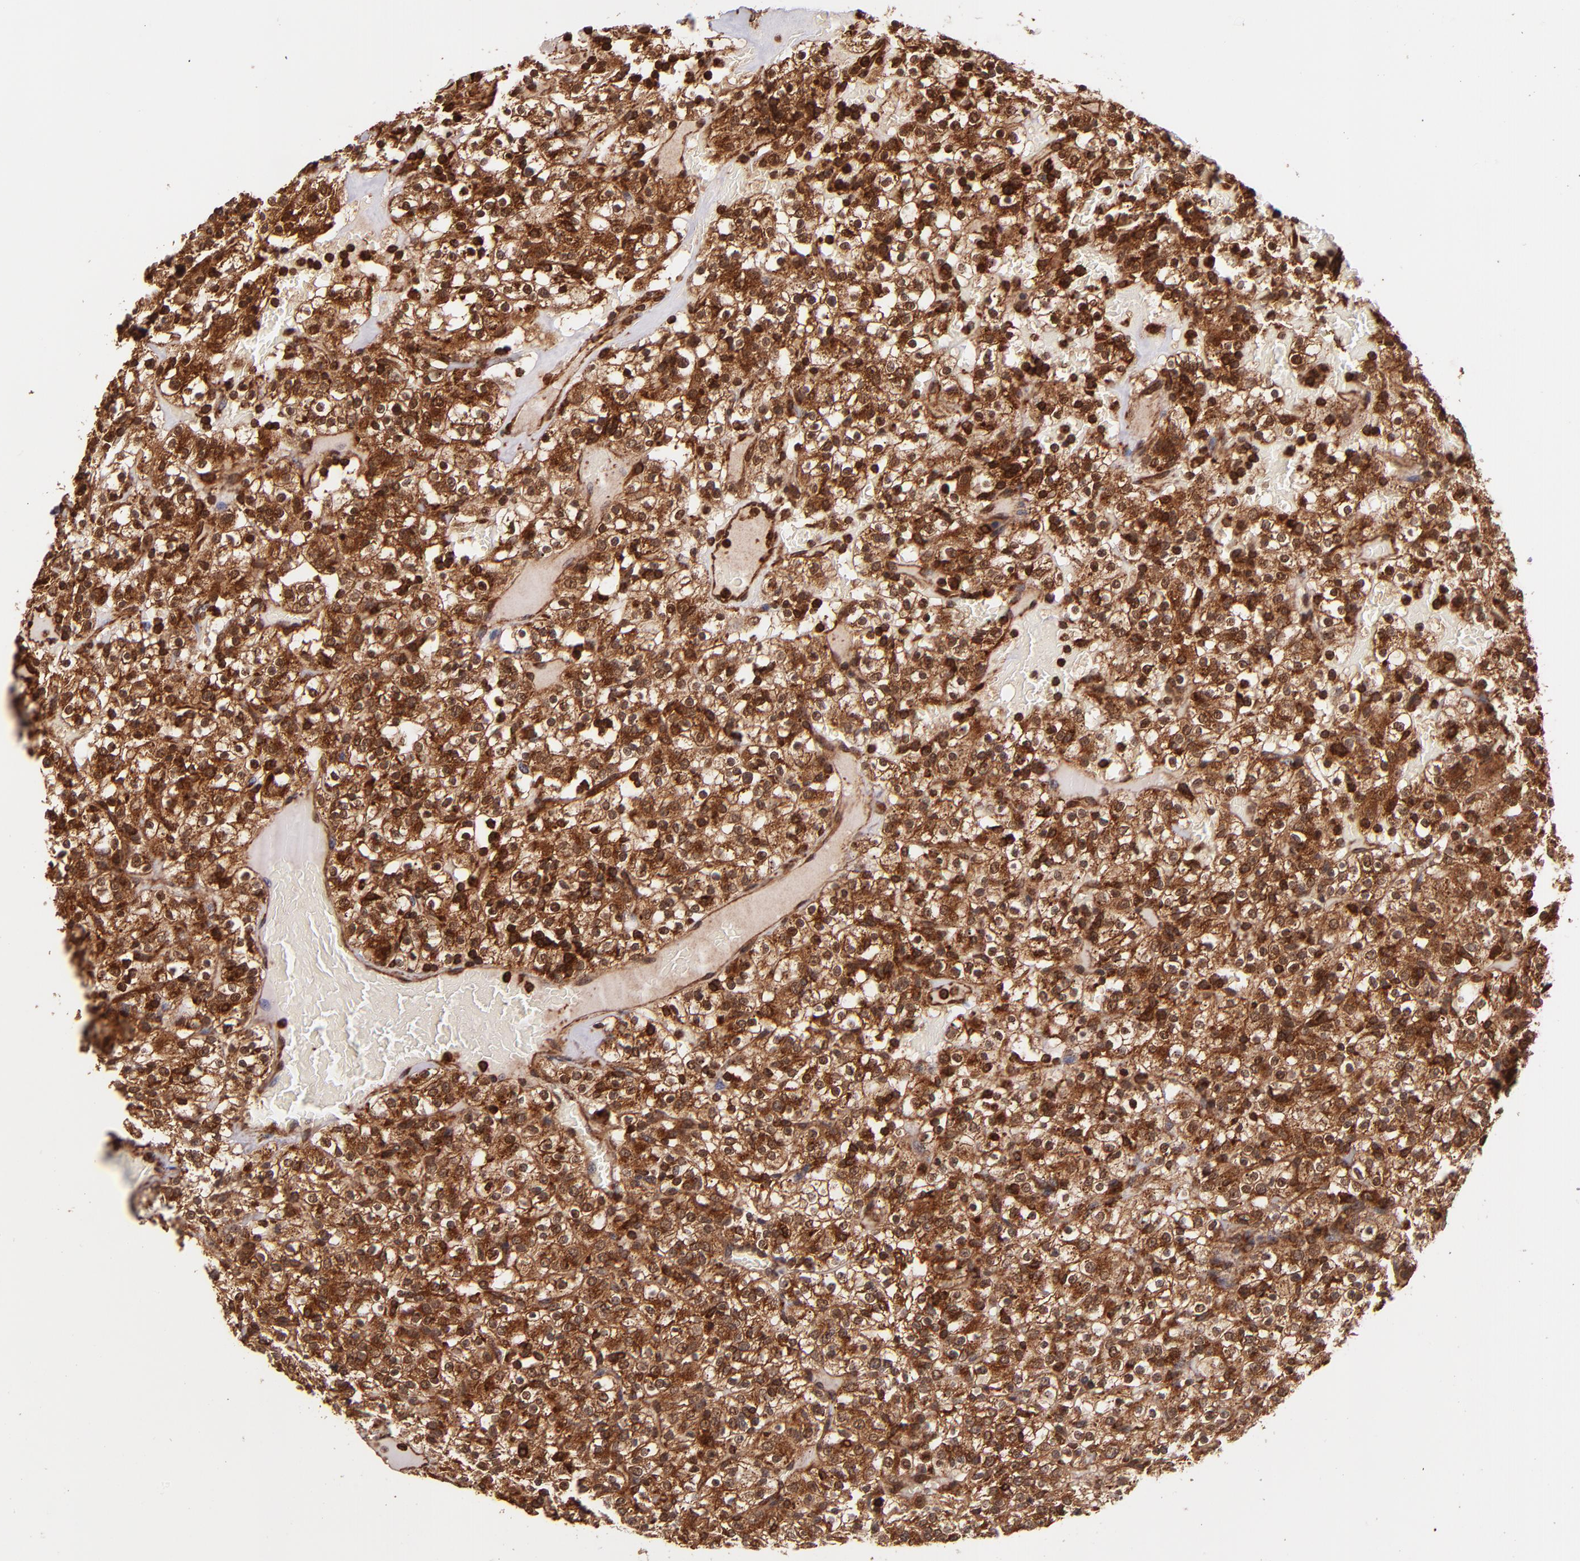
{"staining": {"intensity": "strong", "quantity": ">75%", "location": "cytoplasmic/membranous,nuclear"}, "tissue": "renal cancer", "cell_type": "Tumor cells", "image_type": "cancer", "snomed": [{"axis": "morphology", "description": "Normal tissue, NOS"}, {"axis": "morphology", "description": "Adenocarcinoma, NOS"}, {"axis": "topography", "description": "Kidney"}], "caption": "Immunohistochemical staining of human renal cancer shows strong cytoplasmic/membranous and nuclear protein expression in approximately >75% of tumor cells.", "gene": "STX8", "patient": {"sex": "female", "age": 72}}